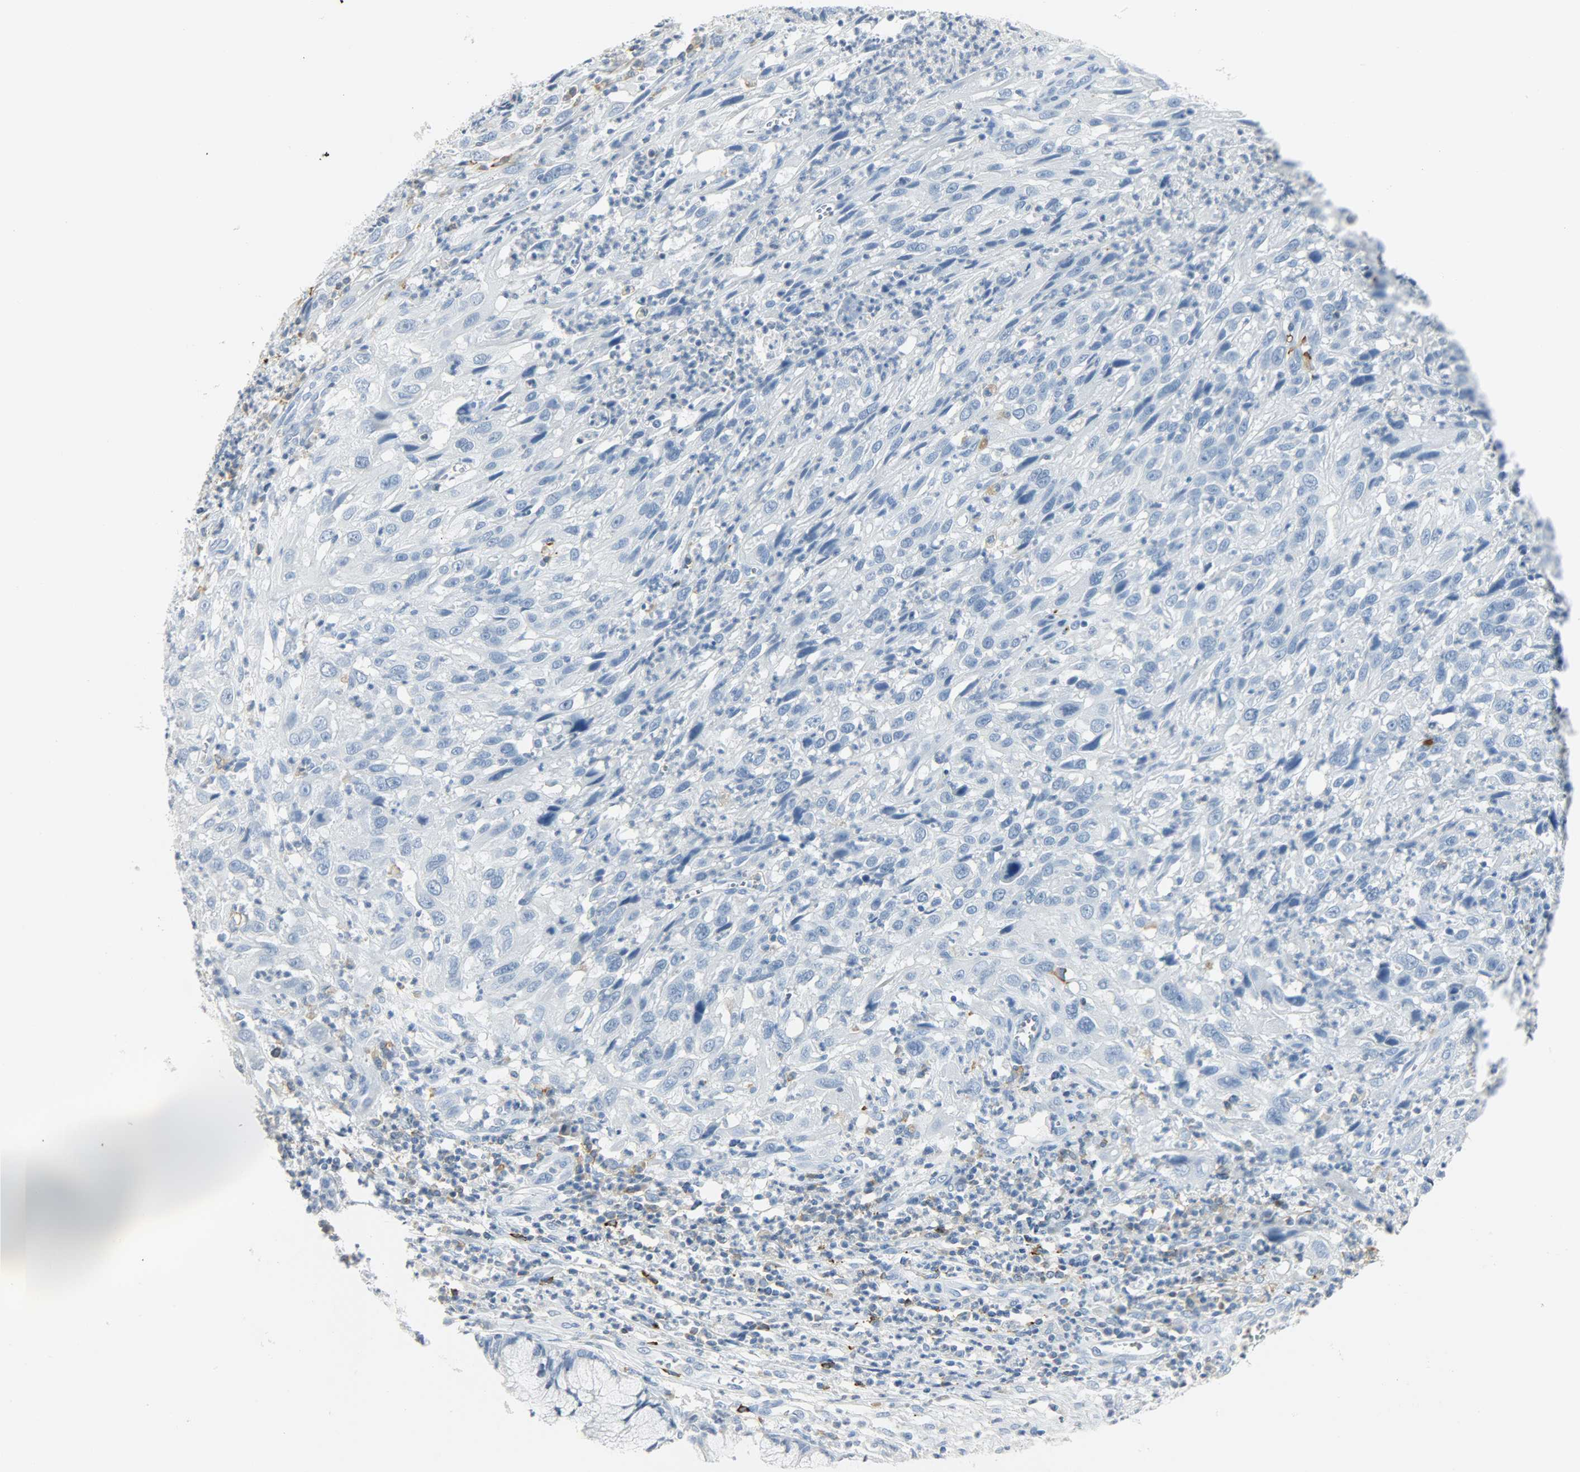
{"staining": {"intensity": "negative", "quantity": "none", "location": "none"}, "tissue": "cervical cancer", "cell_type": "Tumor cells", "image_type": "cancer", "snomed": [{"axis": "morphology", "description": "Squamous cell carcinoma, NOS"}, {"axis": "topography", "description": "Cervix"}], "caption": "Immunohistochemistry of human cervical squamous cell carcinoma reveals no expression in tumor cells.", "gene": "PTPN6", "patient": {"sex": "female", "age": 32}}